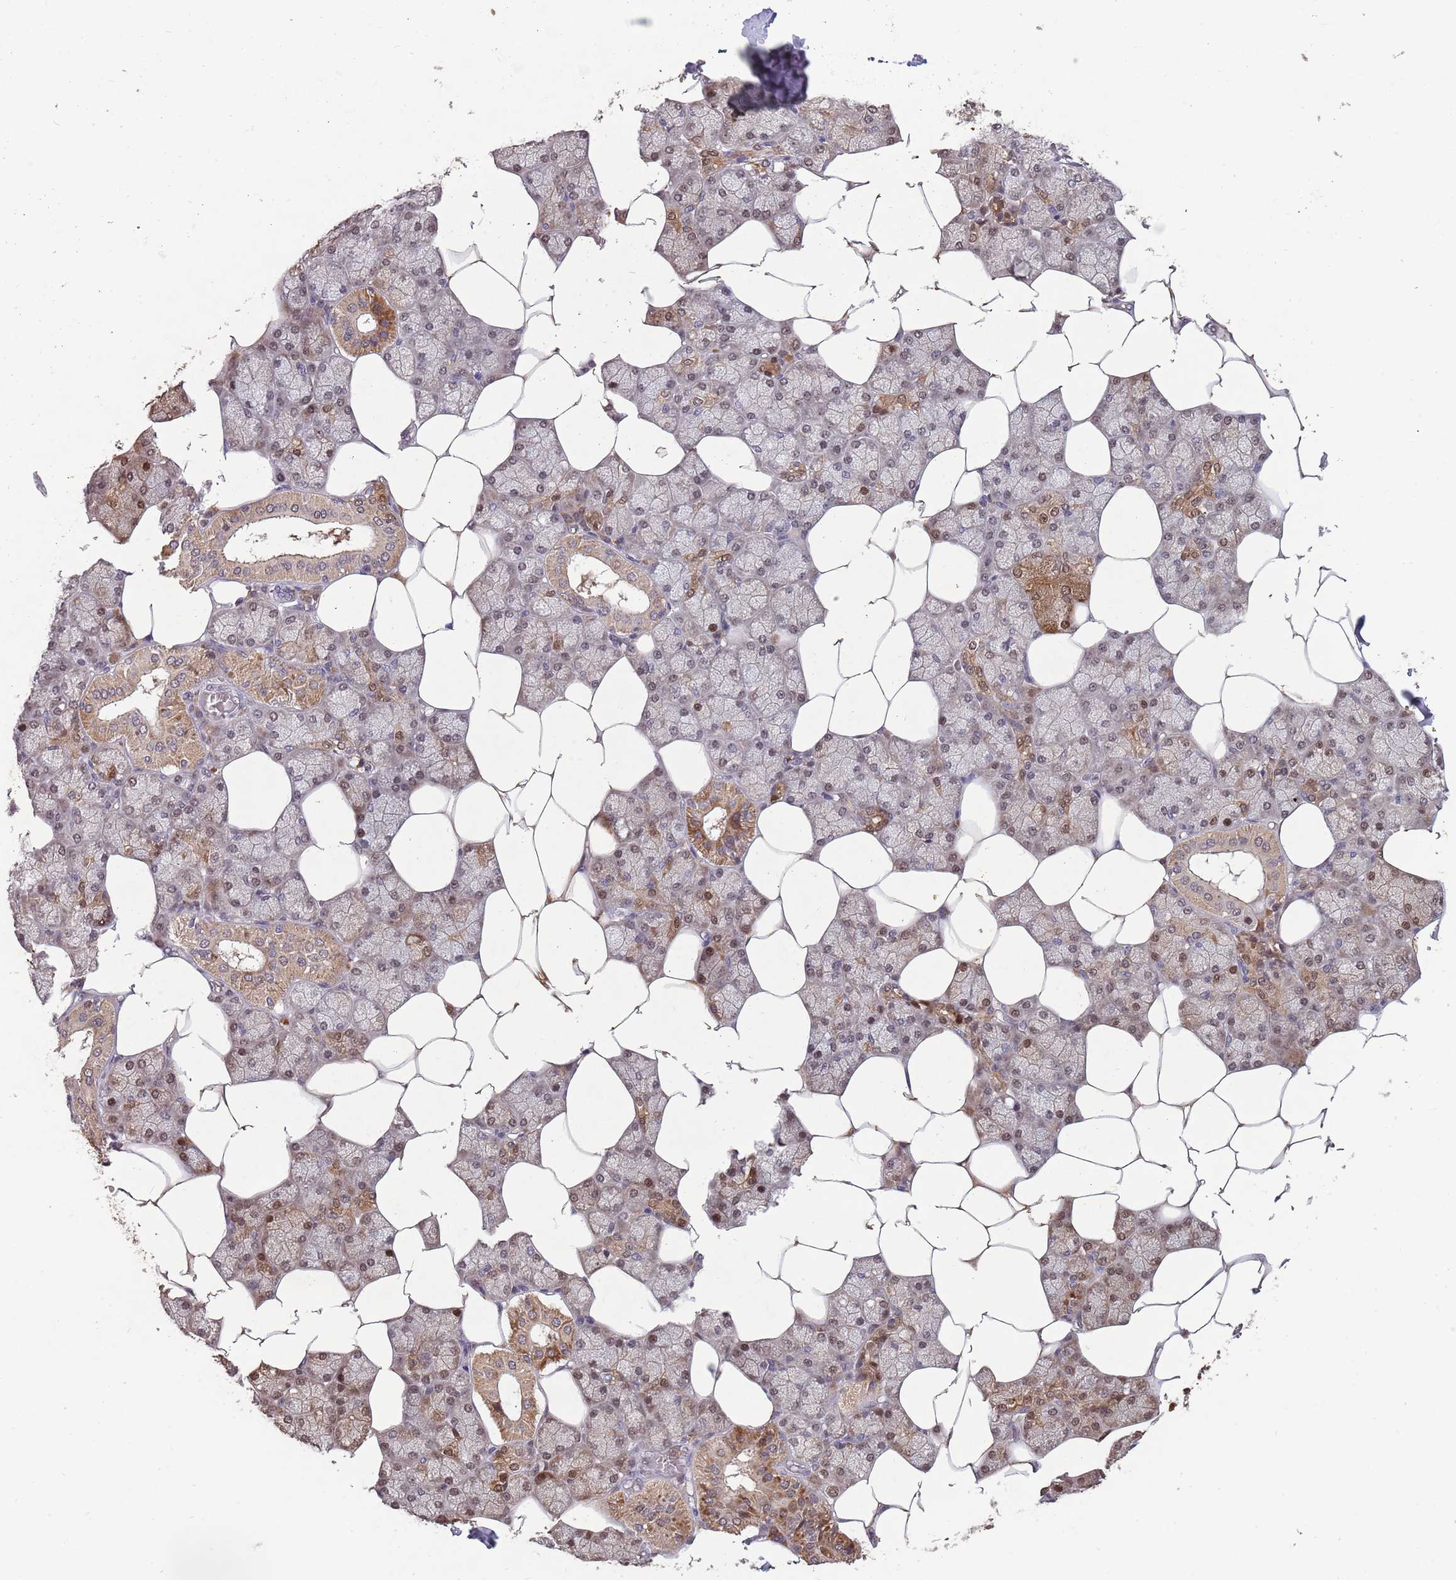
{"staining": {"intensity": "moderate", "quantity": ">75%", "location": "cytoplasmic/membranous,nuclear"}, "tissue": "salivary gland", "cell_type": "Glandular cells", "image_type": "normal", "snomed": [{"axis": "morphology", "description": "Normal tissue, NOS"}, {"axis": "topography", "description": "Salivary gland"}], "caption": "Immunohistochemical staining of benign salivary gland exhibits moderate cytoplasmic/membranous,nuclear protein staining in about >75% of glandular cells. The staining is performed using DAB (3,3'-diaminobenzidine) brown chromogen to label protein expression. The nuclei are counter-stained blue using hematoxylin.", "gene": "ZNF639", "patient": {"sex": "male", "age": 62}}